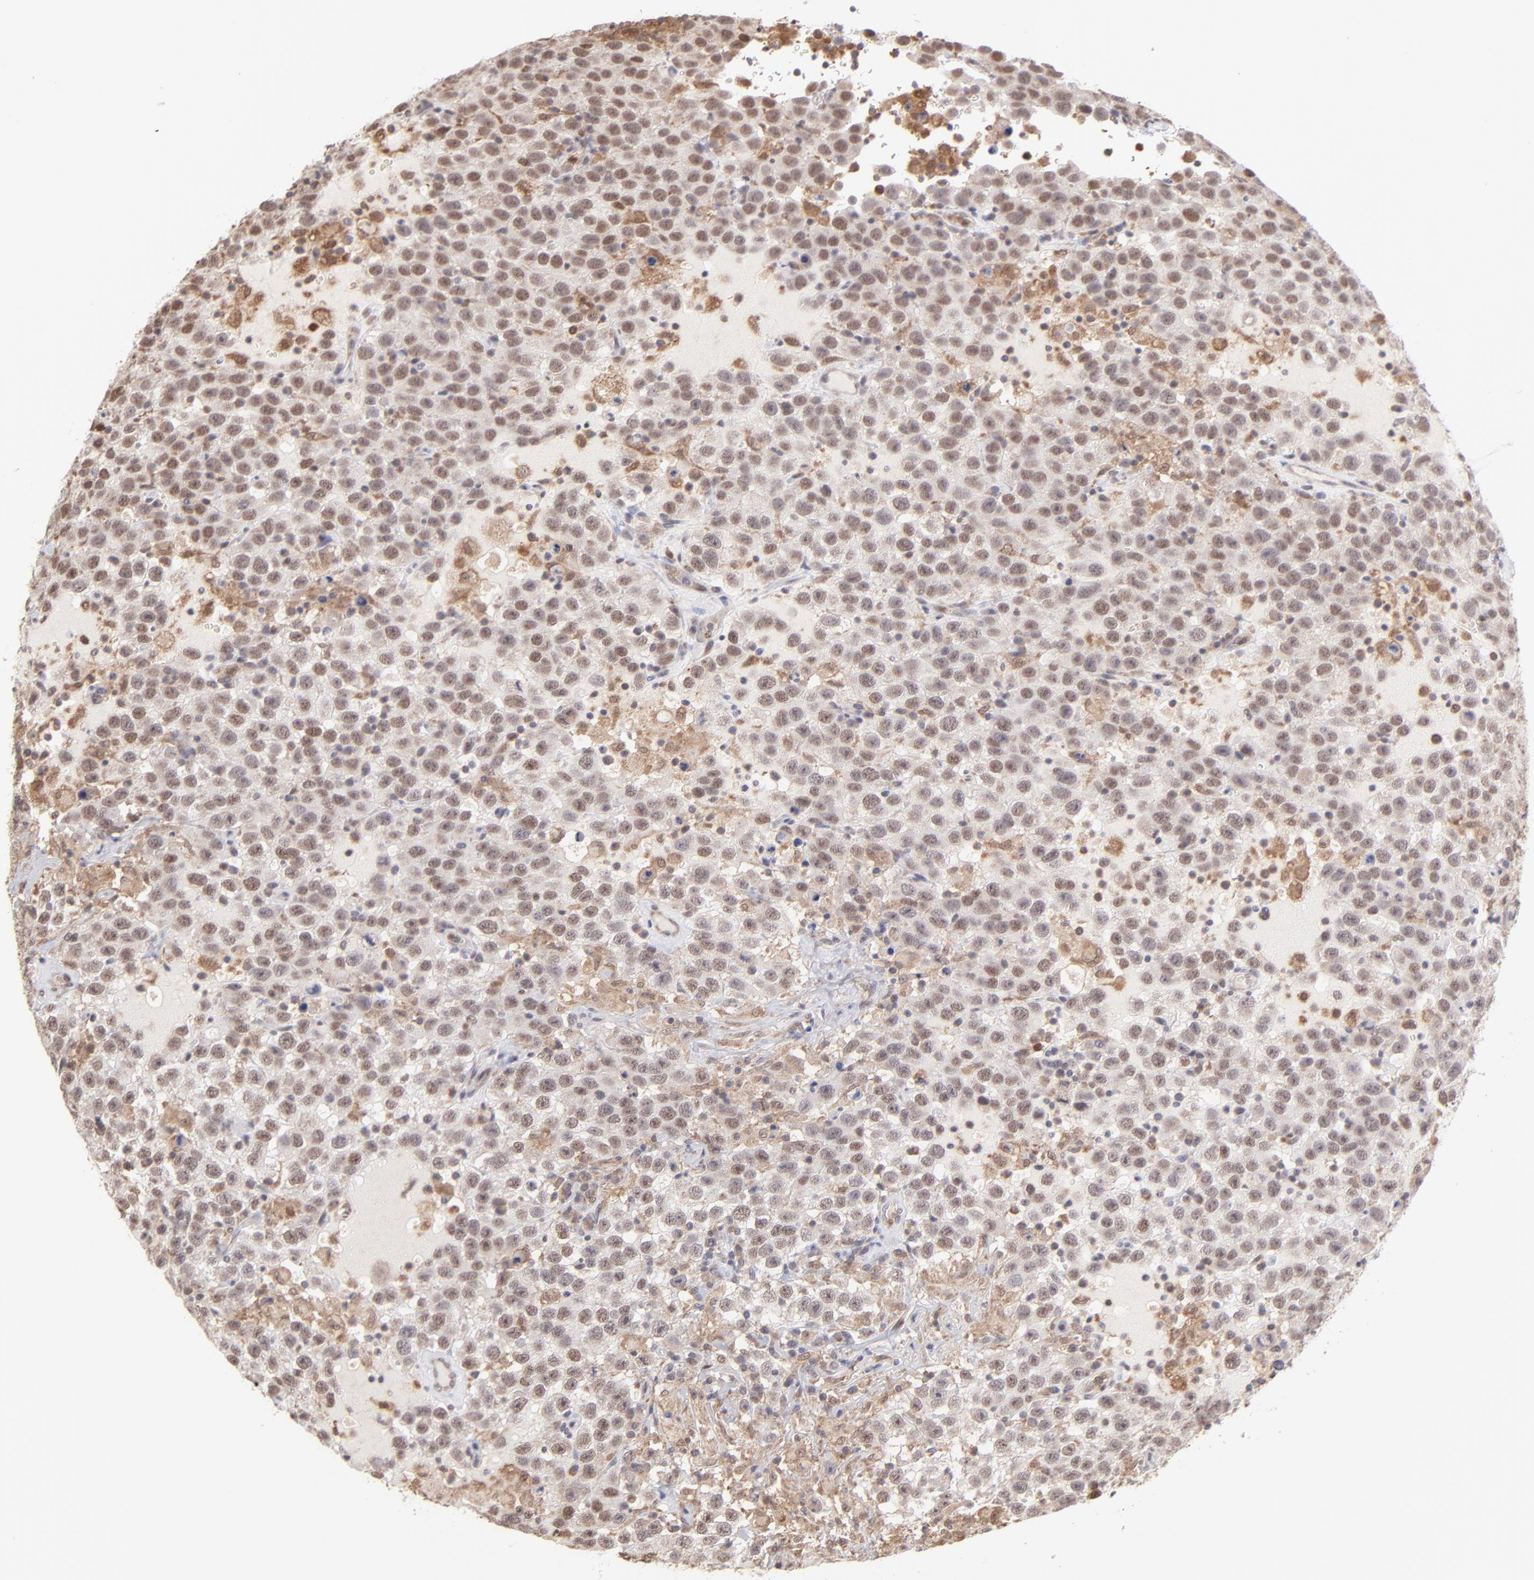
{"staining": {"intensity": "weak", "quantity": "25%-75%", "location": "nuclear"}, "tissue": "testis cancer", "cell_type": "Tumor cells", "image_type": "cancer", "snomed": [{"axis": "morphology", "description": "Seminoma, NOS"}, {"axis": "topography", "description": "Testis"}], "caption": "An IHC image of neoplastic tissue is shown. Protein staining in brown labels weak nuclear positivity in seminoma (testis) within tumor cells.", "gene": "OAS1", "patient": {"sex": "male", "age": 41}}